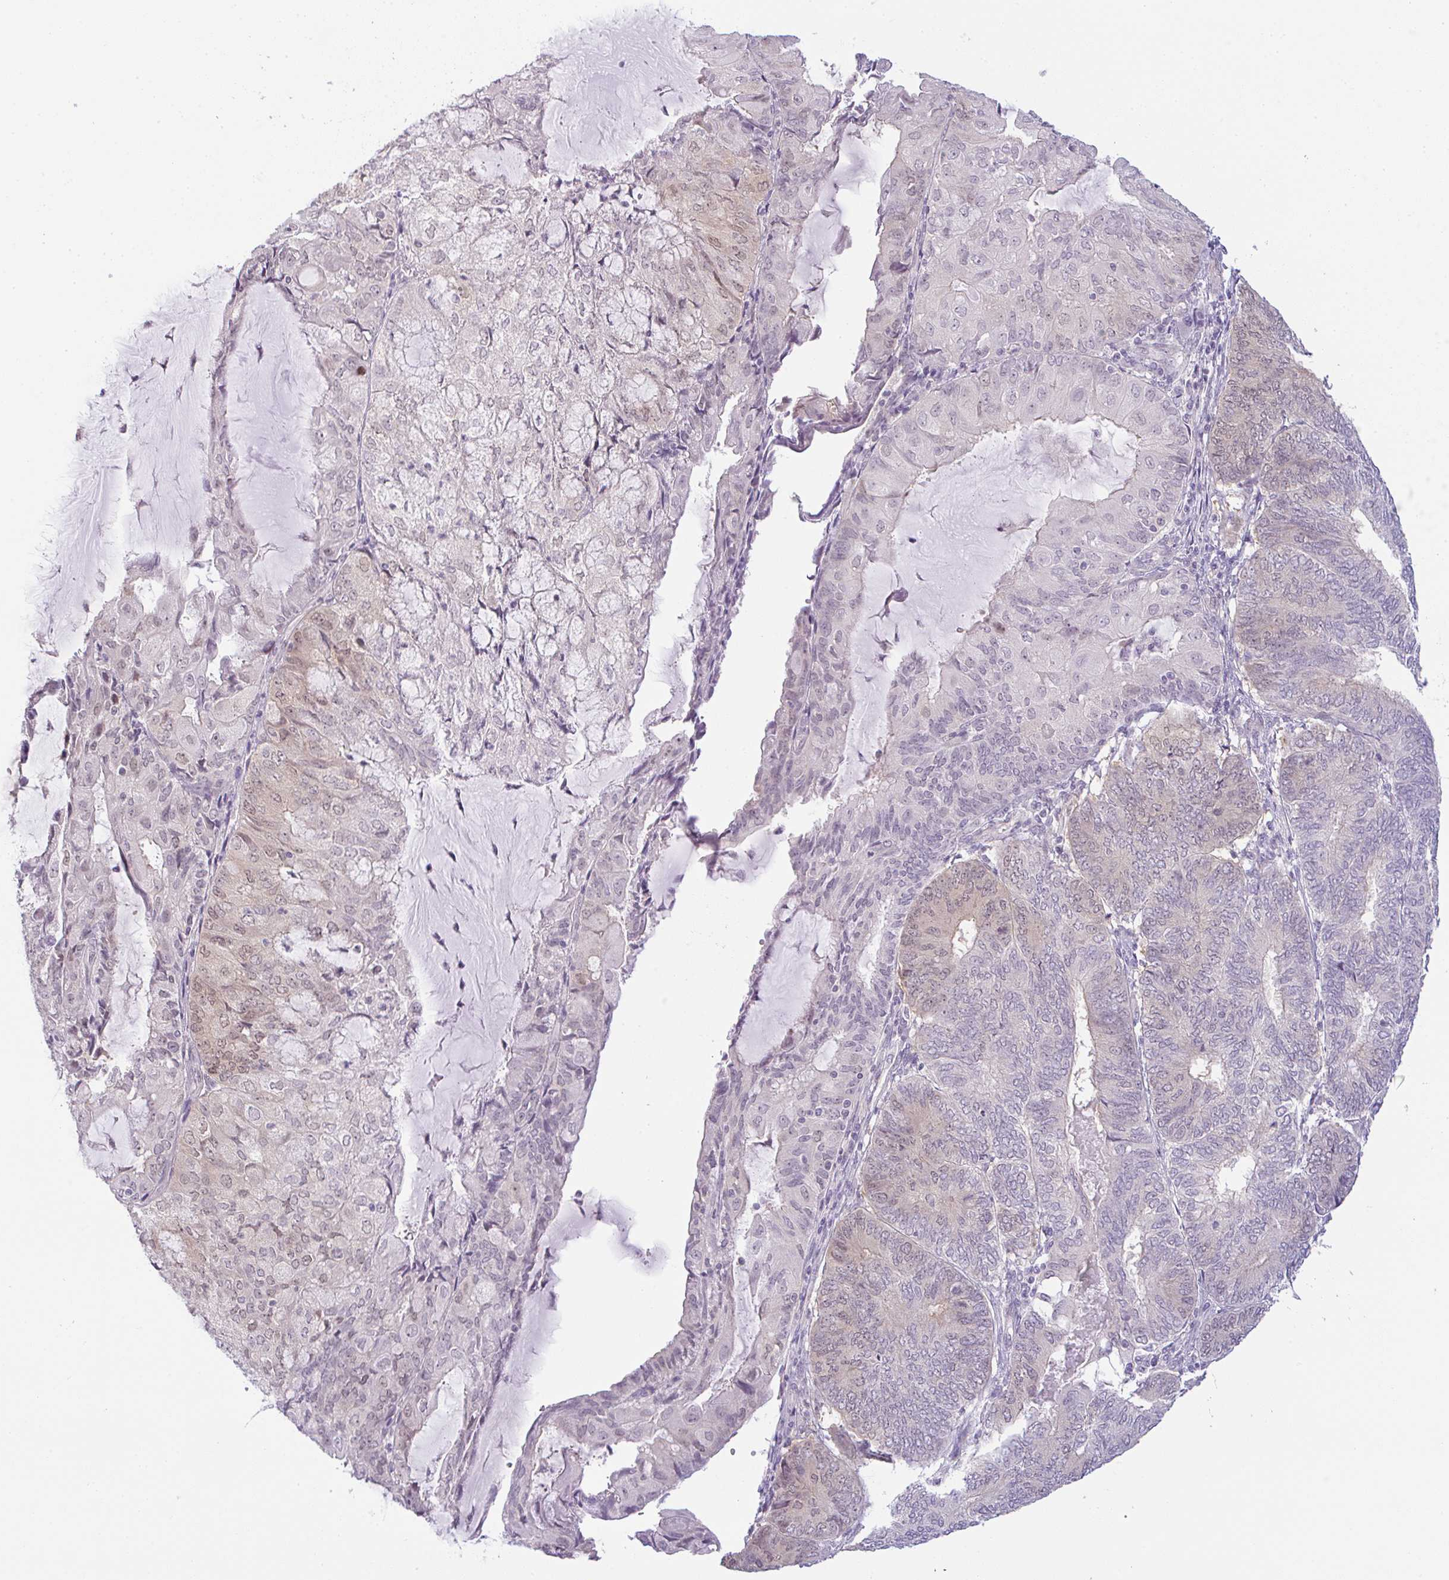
{"staining": {"intensity": "weak", "quantity": "<25%", "location": "nuclear"}, "tissue": "endometrial cancer", "cell_type": "Tumor cells", "image_type": "cancer", "snomed": [{"axis": "morphology", "description": "Adenocarcinoma, NOS"}, {"axis": "topography", "description": "Endometrium"}], "caption": "This is an immunohistochemistry (IHC) photomicrograph of endometrial cancer. There is no expression in tumor cells.", "gene": "CSE1L", "patient": {"sex": "female", "age": 81}}